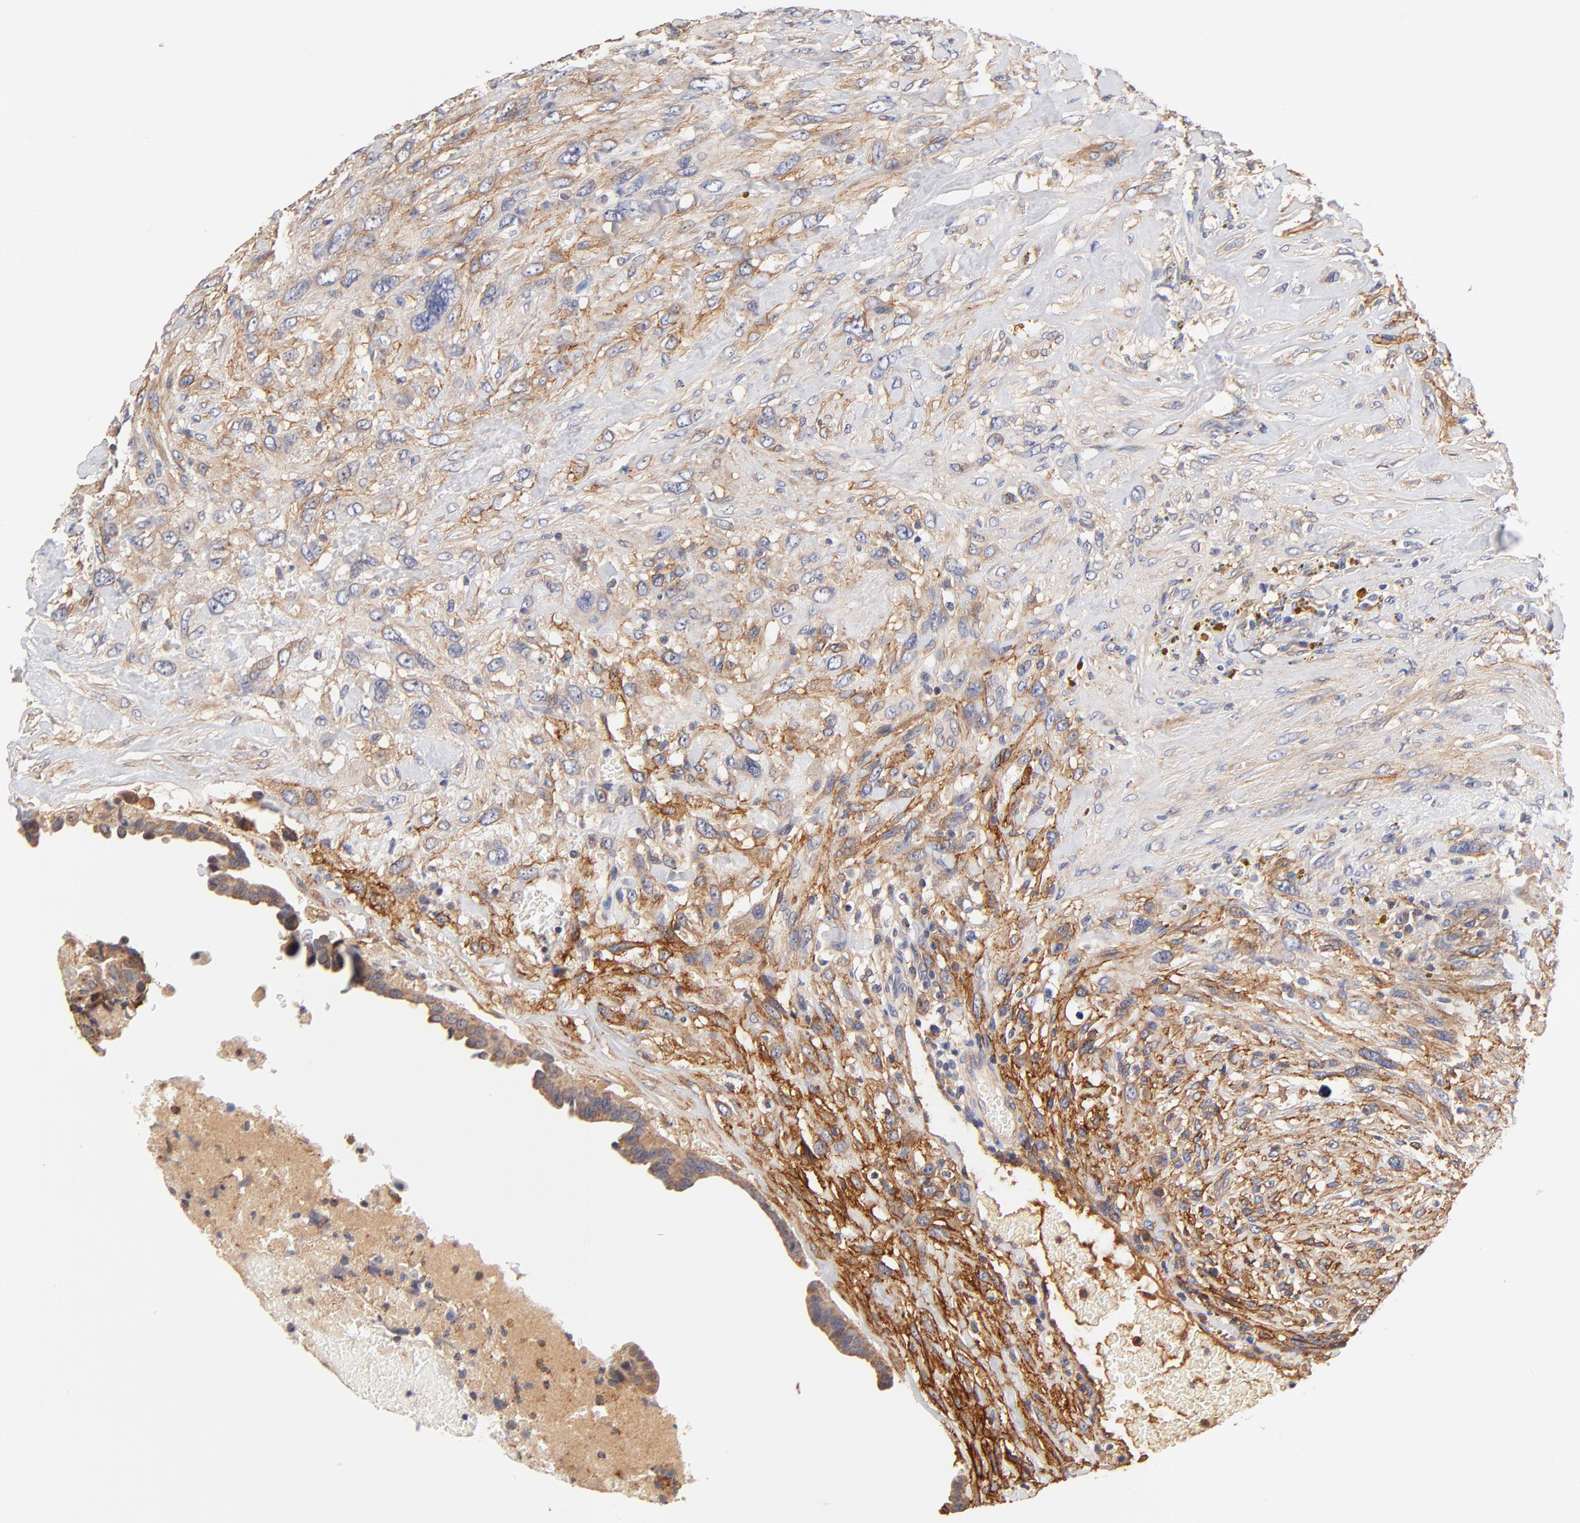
{"staining": {"intensity": "moderate", "quantity": ">75%", "location": "cytoplasmic/membranous"}, "tissue": "breast cancer", "cell_type": "Tumor cells", "image_type": "cancer", "snomed": [{"axis": "morphology", "description": "Neoplasm, malignant, NOS"}, {"axis": "topography", "description": "Breast"}], "caption": "Approximately >75% of tumor cells in human breast neoplasm (malignant) demonstrate moderate cytoplasmic/membranous protein expression as visualized by brown immunohistochemical staining.", "gene": "PTK7", "patient": {"sex": "female", "age": 50}}